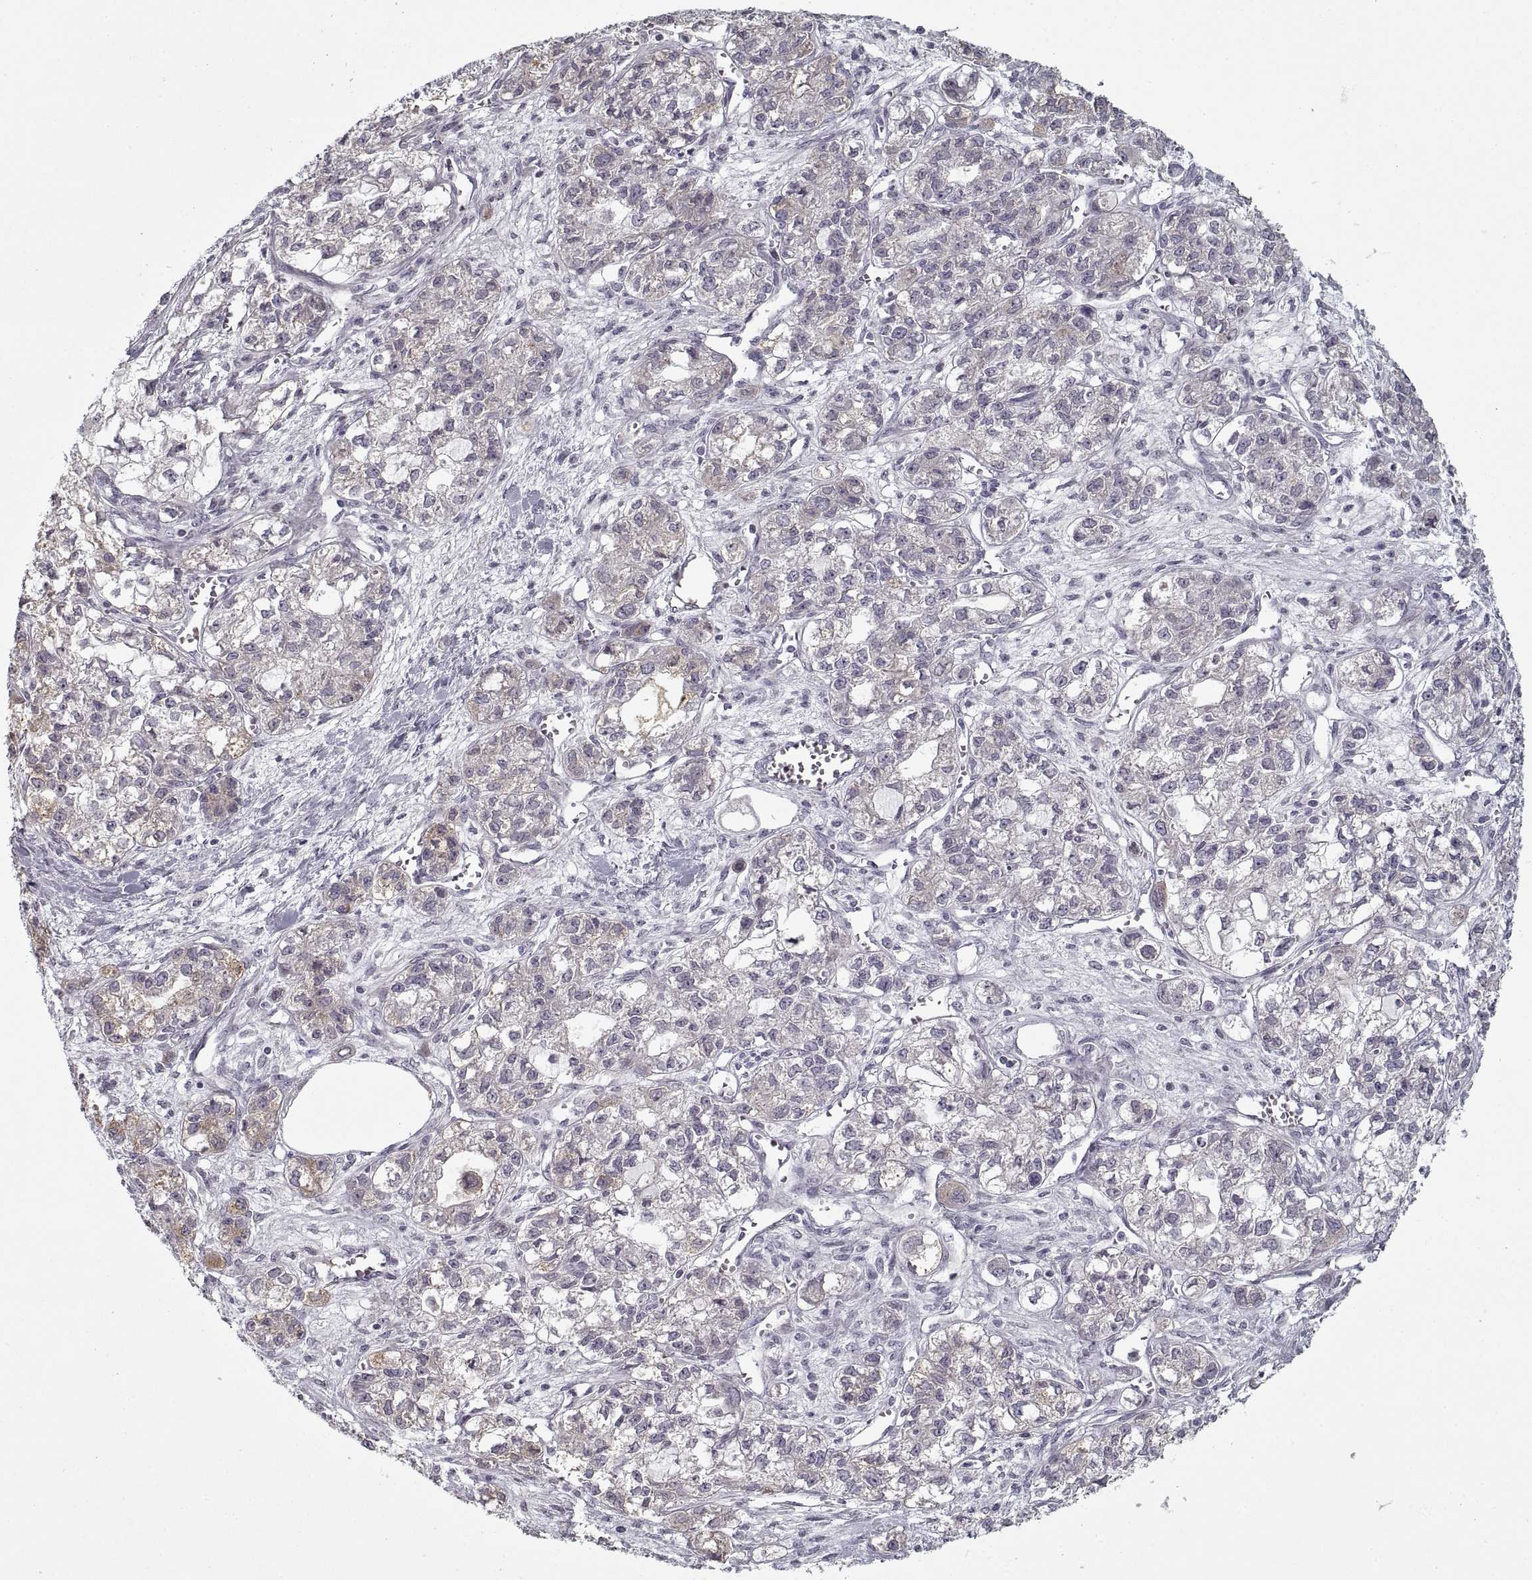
{"staining": {"intensity": "weak", "quantity": "<25%", "location": "cytoplasmic/membranous"}, "tissue": "ovarian cancer", "cell_type": "Tumor cells", "image_type": "cancer", "snomed": [{"axis": "morphology", "description": "Carcinoma, endometroid"}, {"axis": "topography", "description": "Ovary"}], "caption": "Immunohistochemistry (IHC) image of human ovarian cancer (endometroid carcinoma) stained for a protein (brown), which shows no staining in tumor cells. The staining was performed using DAB (3,3'-diaminobenzidine) to visualize the protein expression in brown, while the nuclei were stained in blue with hematoxylin (Magnification: 20x).", "gene": "GAD2", "patient": {"sex": "female", "age": 64}}